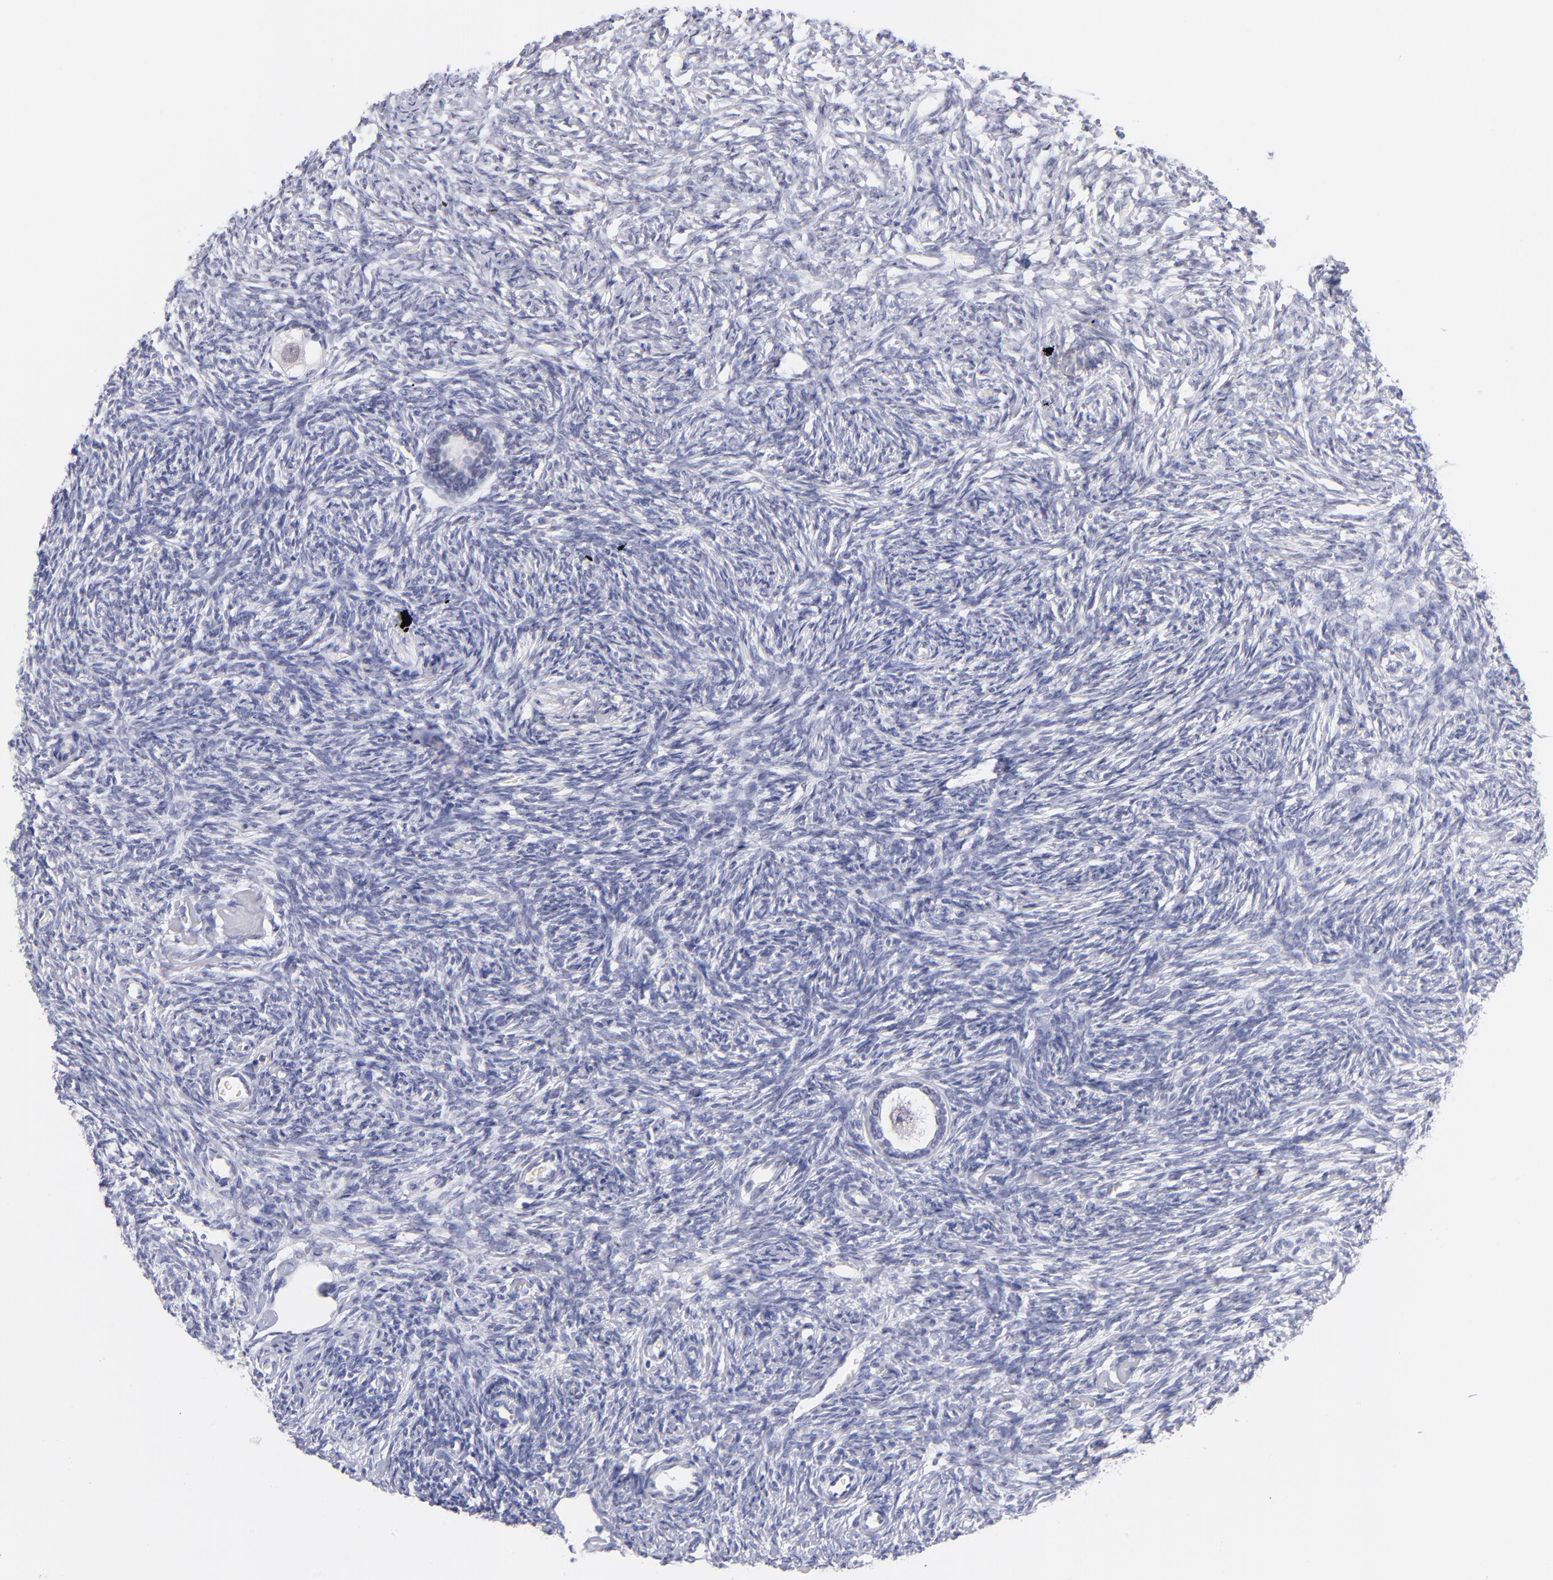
{"staining": {"intensity": "negative", "quantity": "none", "location": "none"}, "tissue": "ovary", "cell_type": "Ovarian stroma cells", "image_type": "normal", "snomed": [{"axis": "morphology", "description": "Normal tissue, NOS"}, {"axis": "topography", "description": "Ovary"}], "caption": "High magnification brightfield microscopy of unremarkable ovary stained with DAB (brown) and counterstained with hematoxylin (blue): ovarian stroma cells show no significant positivity. (Immunohistochemistry (ihc), brightfield microscopy, high magnification).", "gene": "SNRPB", "patient": {"sex": "female", "age": 35}}